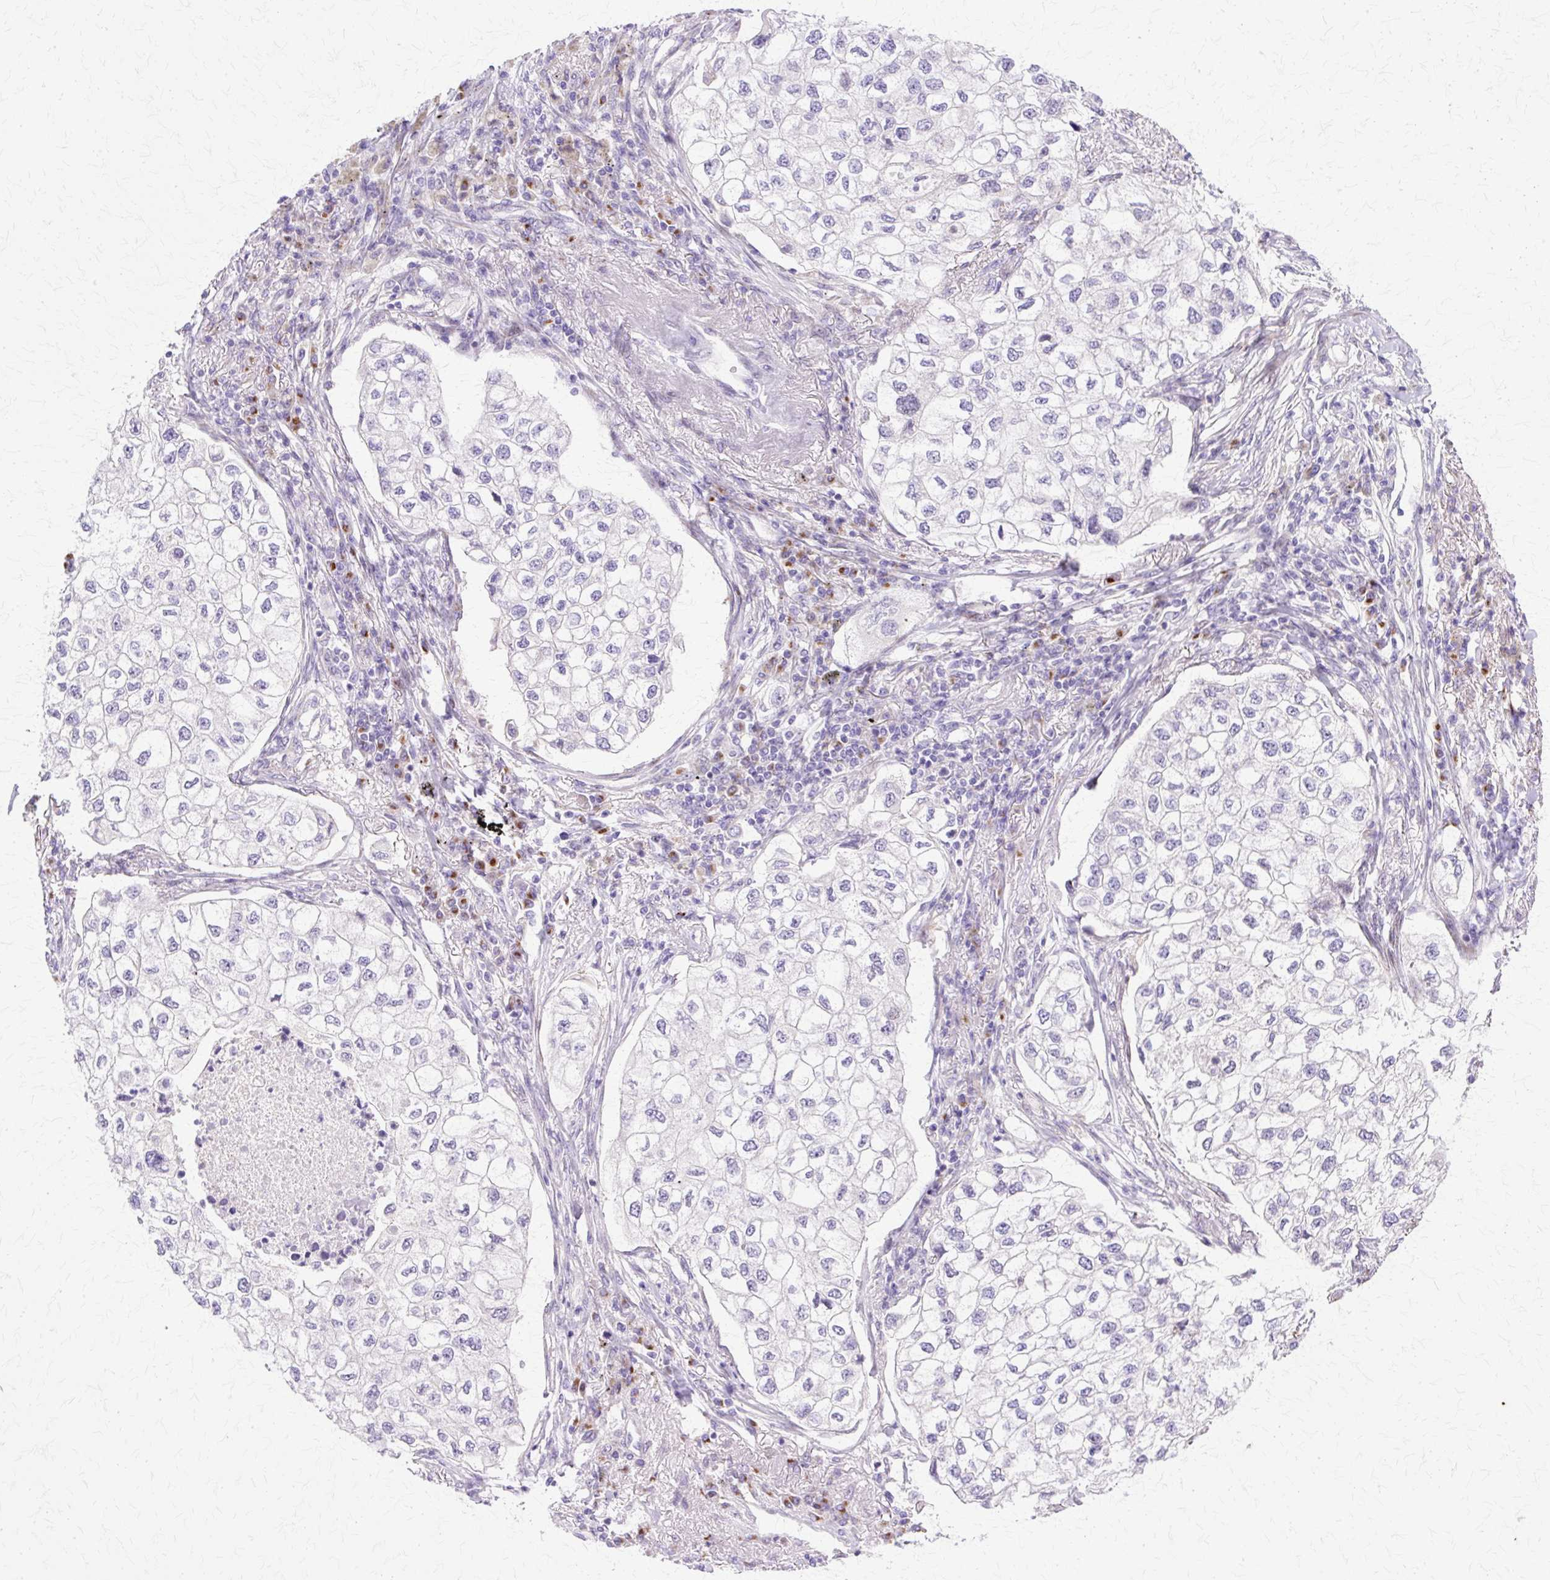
{"staining": {"intensity": "negative", "quantity": "none", "location": "none"}, "tissue": "lung cancer", "cell_type": "Tumor cells", "image_type": "cancer", "snomed": [{"axis": "morphology", "description": "Adenocarcinoma, NOS"}, {"axis": "topography", "description": "Lung"}], "caption": "Protein analysis of adenocarcinoma (lung) displays no significant positivity in tumor cells. (DAB immunohistochemistry (IHC) visualized using brightfield microscopy, high magnification).", "gene": "TBC1D3G", "patient": {"sex": "male", "age": 63}}